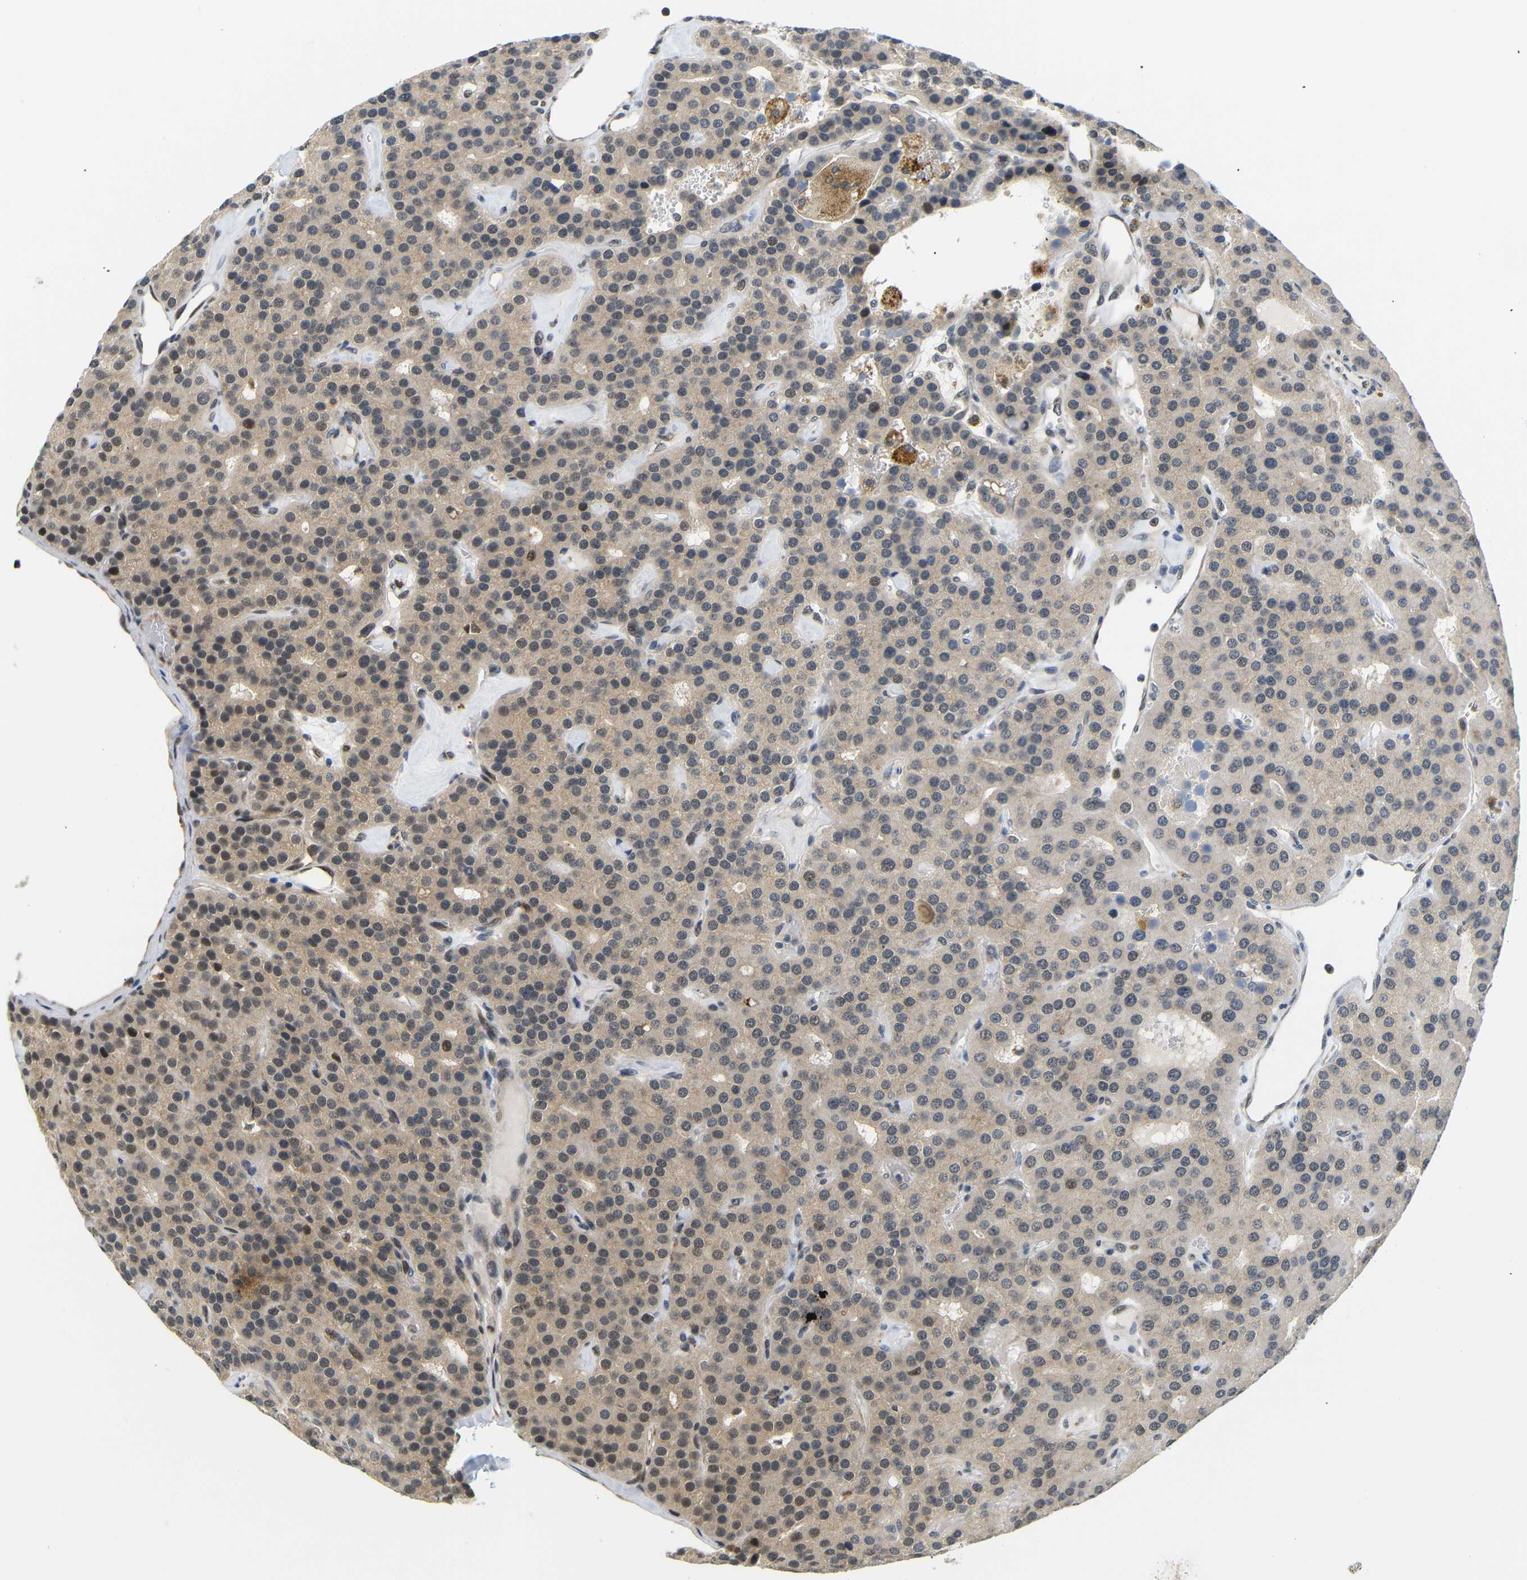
{"staining": {"intensity": "moderate", "quantity": ">75%", "location": "cytoplasmic/membranous,nuclear"}, "tissue": "parathyroid gland", "cell_type": "Glandular cells", "image_type": "normal", "snomed": [{"axis": "morphology", "description": "Normal tissue, NOS"}, {"axis": "morphology", "description": "Adenoma, NOS"}, {"axis": "topography", "description": "Parathyroid gland"}], "caption": "Immunohistochemistry (IHC) micrograph of unremarkable parathyroid gland: human parathyroid gland stained using immunohistochemistry demonstrates medium levels of moderate protein expression localized specifically in the cytoplasmic/membranous,nuclear of glandular cells, appearing as a cytoplasmic/membranous,nuclear brown color.", "gene": "GJA5", "patient": {"sex": "female", "age": 86}}